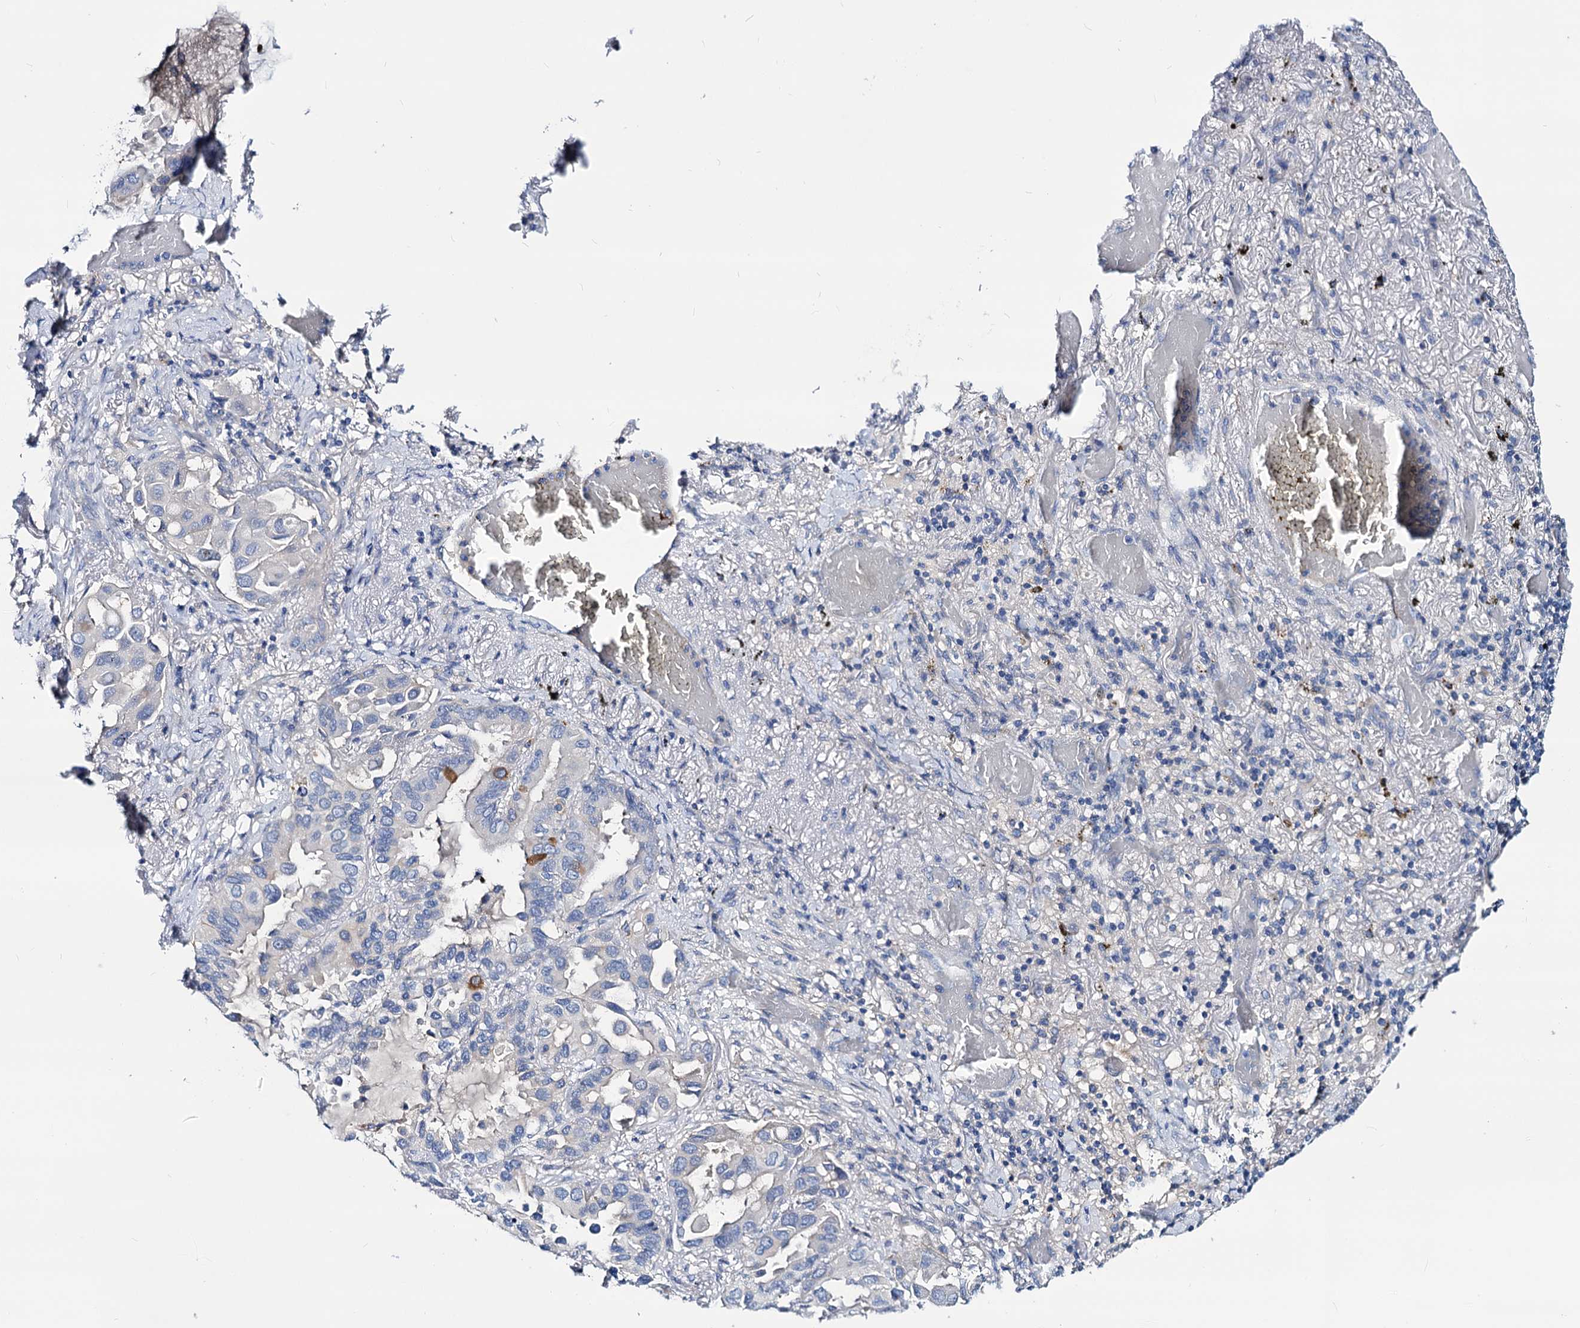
{"staining": {"intensity": "negative", "quantity": "none", "location": "none"}, "tissue": "lung cancer", "cell_type": "Tumor cells", "image_type": "cancer", "snomed": [{"axis": "morphology", "description": "Adenocarcinoma, NOS"}, {"axis": "topography", "description": "Lung"}], "caption": "An immunohistochemistry (IHC) photomicrograph of adenocarcinoma (lung) is shown. There is no staining in tumor cells of adenocarcinoma (lung).", "gene": "DYDC2", "patient": {"sex": "male", "age": 64}}